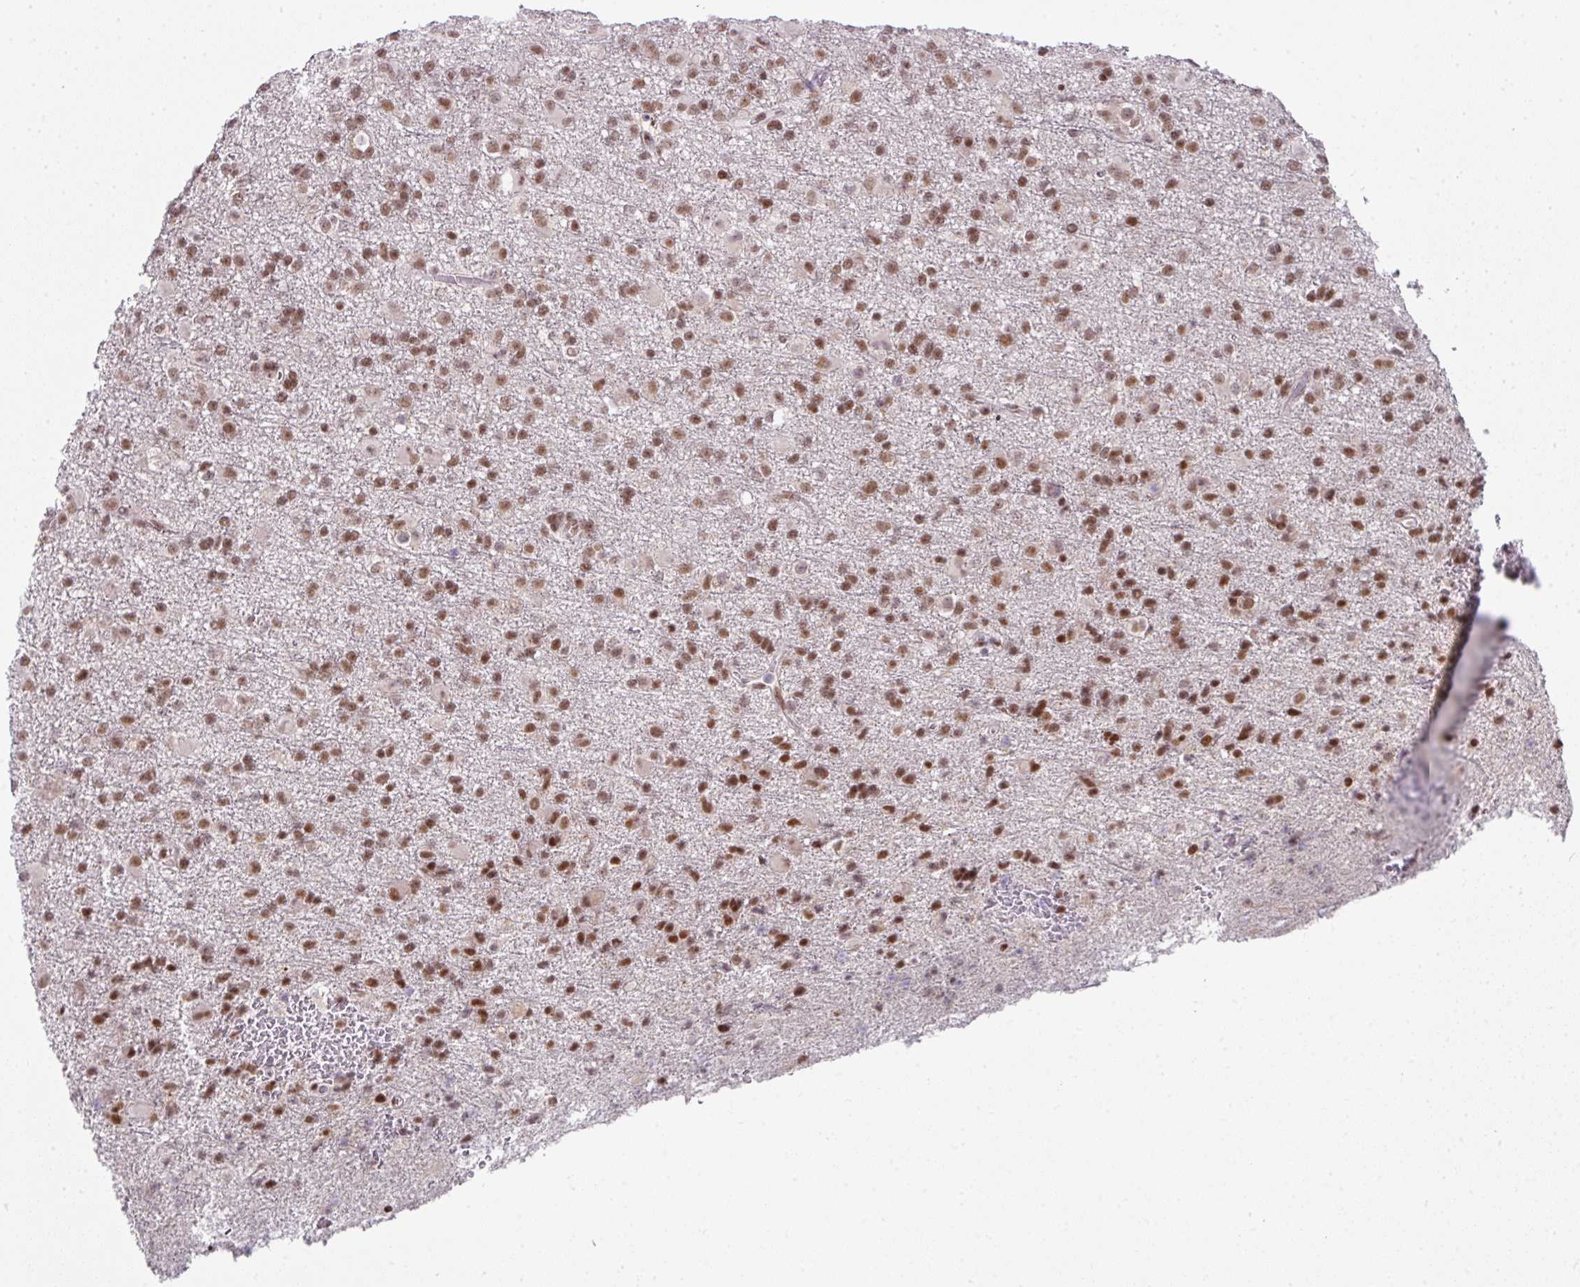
{"staining": {"intensity": "moderate", "quantity": ">75%", "location": "nuclear"}, "tissue": "glioma", "cell_type": "Tumor cells", "image_type": "cancer", "snomed": [{"axis": "morphology", "description": "Glioma, malignant, Low grade"}, {"axis": "topography", "description": "Brain"}], "caption": "Human glioma stained with a protein marker reveals moderate staining in tumor cells.", "gene": "NFYA", "patient": {"sex": "male", "age": 65}}